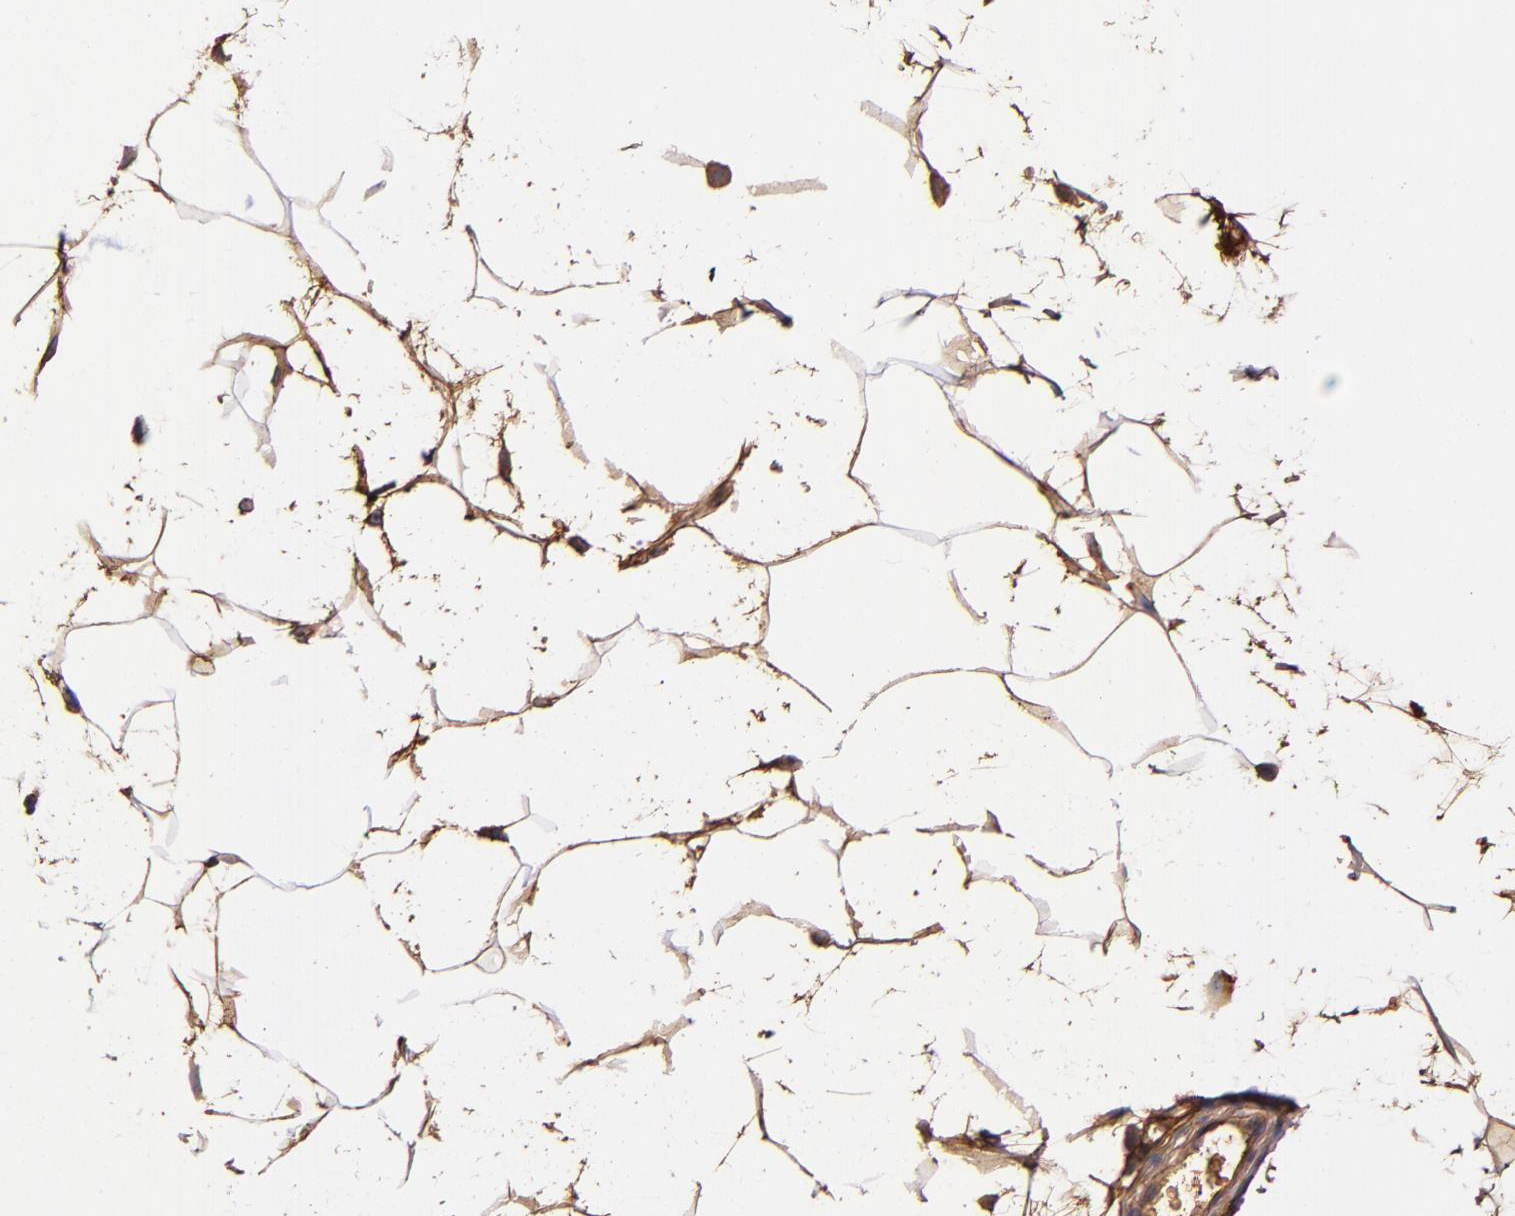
{"staining": {"intensity": "moderate", "quantity": ">75%", "location": "cytoplasmic/membranous"}, "tissue": "adipose tissue", "cell_type": "Adipocytes", "image_type": "normal", "snomed": [{"axis": "morphology", "description": "Normal tissue, NOS"}, {"axis": "morphology", "description": "Duct carcinoma"}, {"axis": "topography", "description": "Breast"}, {"axis": "topography", "description": "Adipose tissue"}], "caption": "Brown immunohistochemical staining in unremarkable adipose tissue shows moderate cytoplasmic/membranous expression in about >75% of adipocytes. The protein of interest is shown in brown color, while the nuclei are stained blue.", "gene": "CLEC3B", "patient": {"sex": "female", "age": 37}}